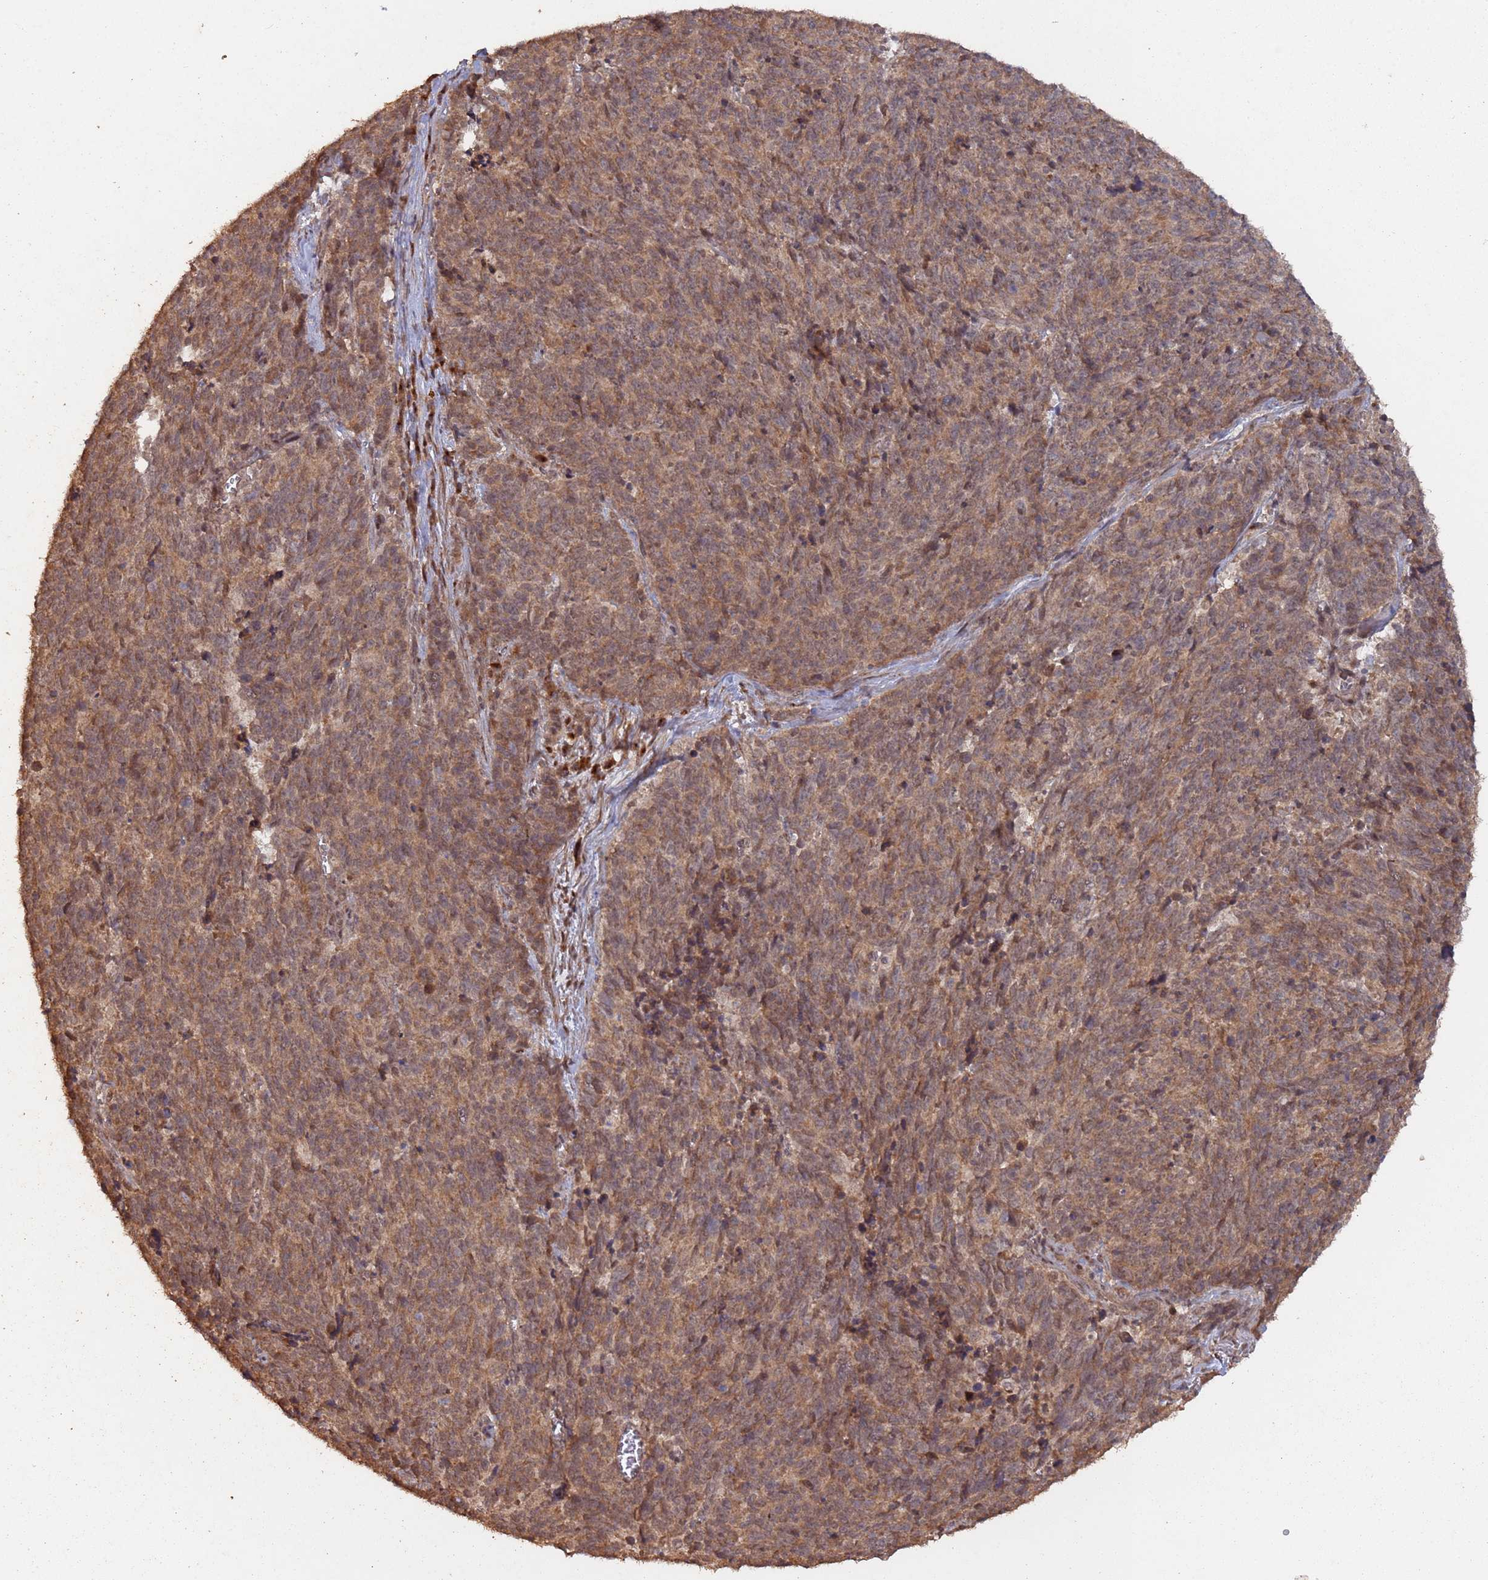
{"staining": {"intensity": "moderate", "quantity": ">75%", "location": "cytoplasmic/membranous,nuclear"}, "tissue": "cervical cancer", "cell_type": "Tumor cells", "image_type": "cancer", "snomed": [{"axis": "morphology", "description": "Squamous cell carcinoma, NOS"}, {"axis": "topography", "description": "Cervix"}], "caption": "Cervical squamous cell carcinoma tissue displays moderate cytoplasmic/membranous and nuclear staining in about >75% of tumor cells, visualized by immunohistochemistry.", "gene": "FRAT1", "patient": {"sex": "female", "age": 29}}